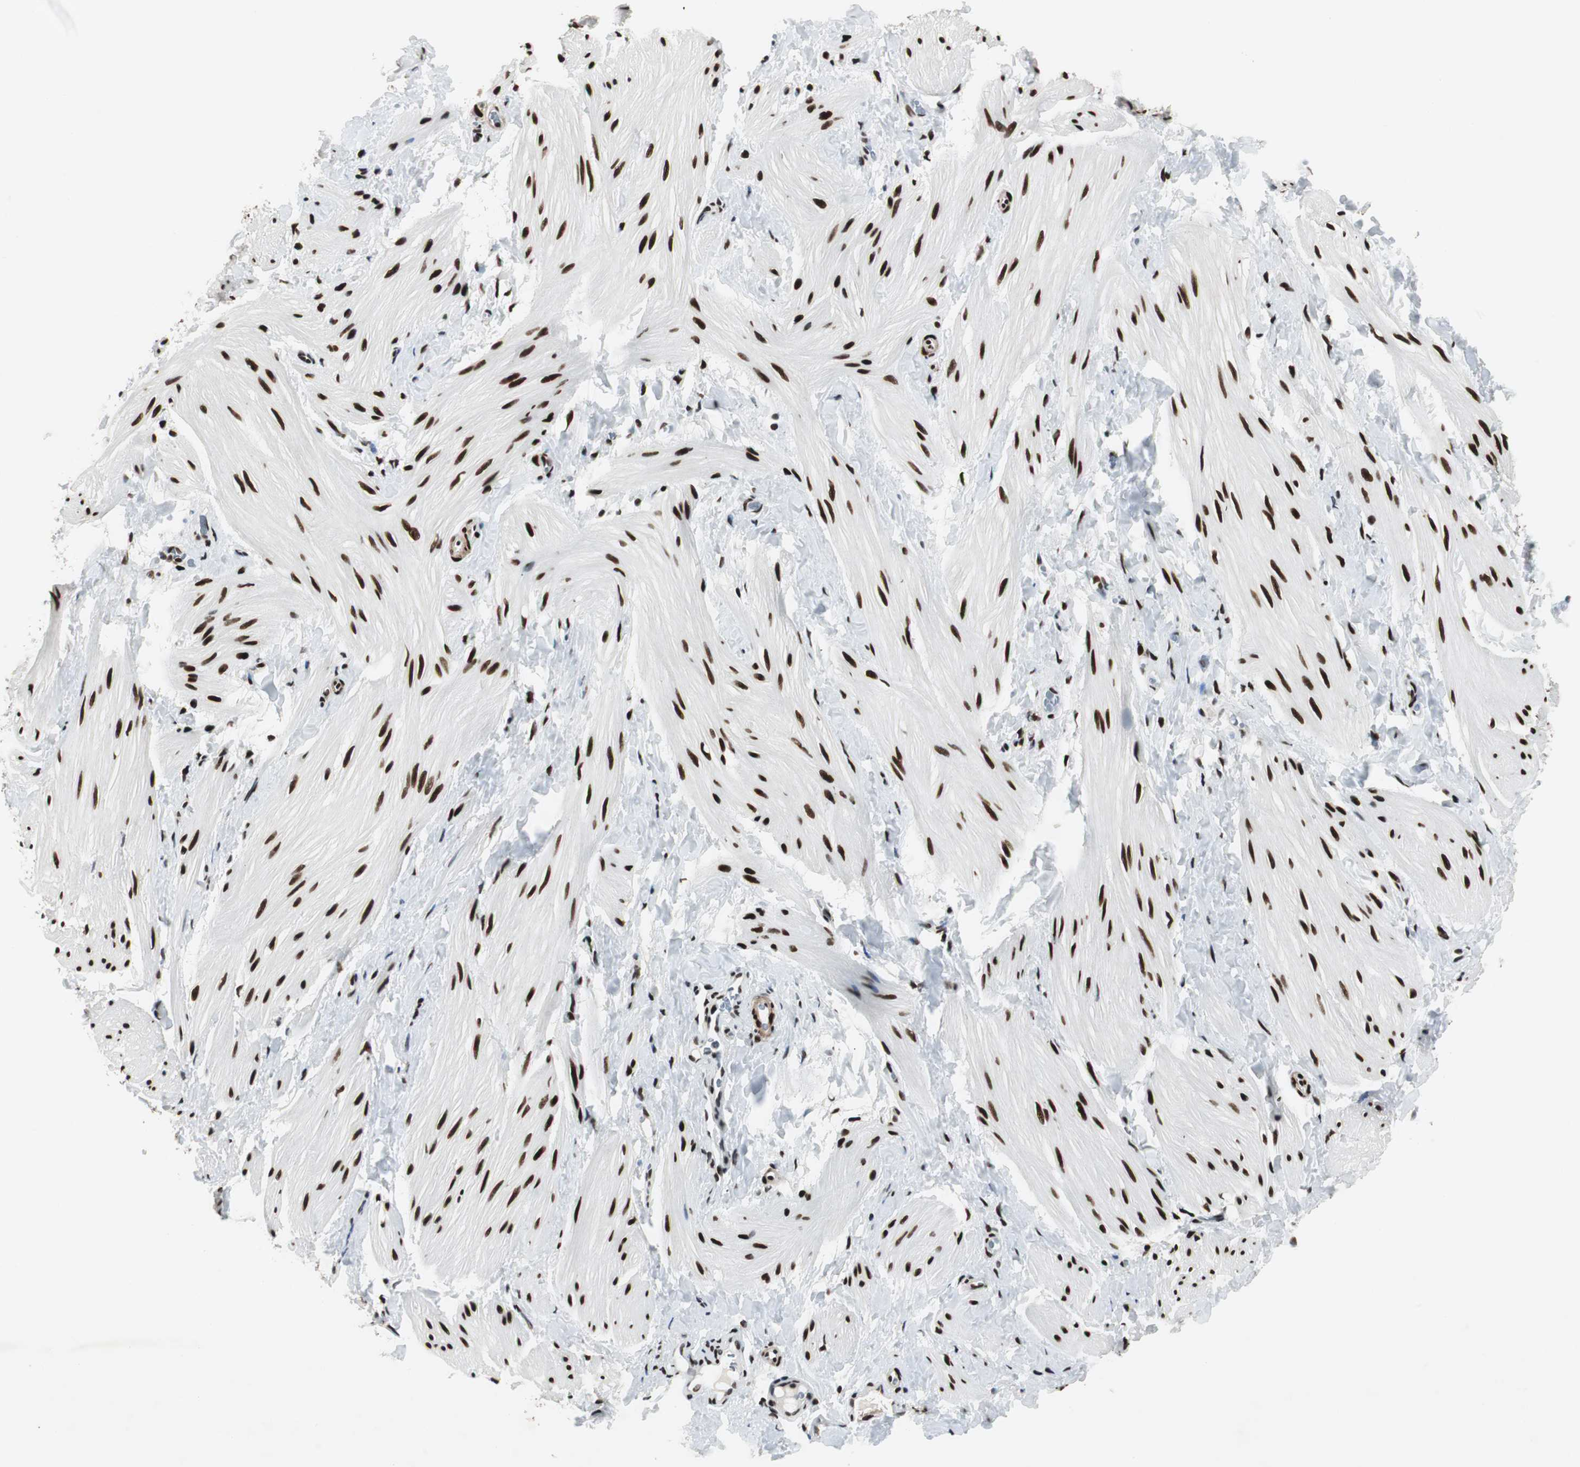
{"staining": {"intensity": "strong", "quantity": ">75%", "location": "nuclear"}, "tissue": "smooth muscle", "cell_type": "Smooth muscle cells", "image_type": "normal", "snomed": [{"axis": "morphology", "description": "Normal tissue, NOS"}, {"axis": "topography", "description": "Smooth muscle"}], "caption": "Protein expression analysis of unremarkable human smooth muscle reveals strong nuclear staining in about >75% of smooth muscle cells. (brown staining indicates protein expression, while blue staining denotes nuclei).", "gene": "MEF2D", "patient": {"sex": "male", "age": 16}}